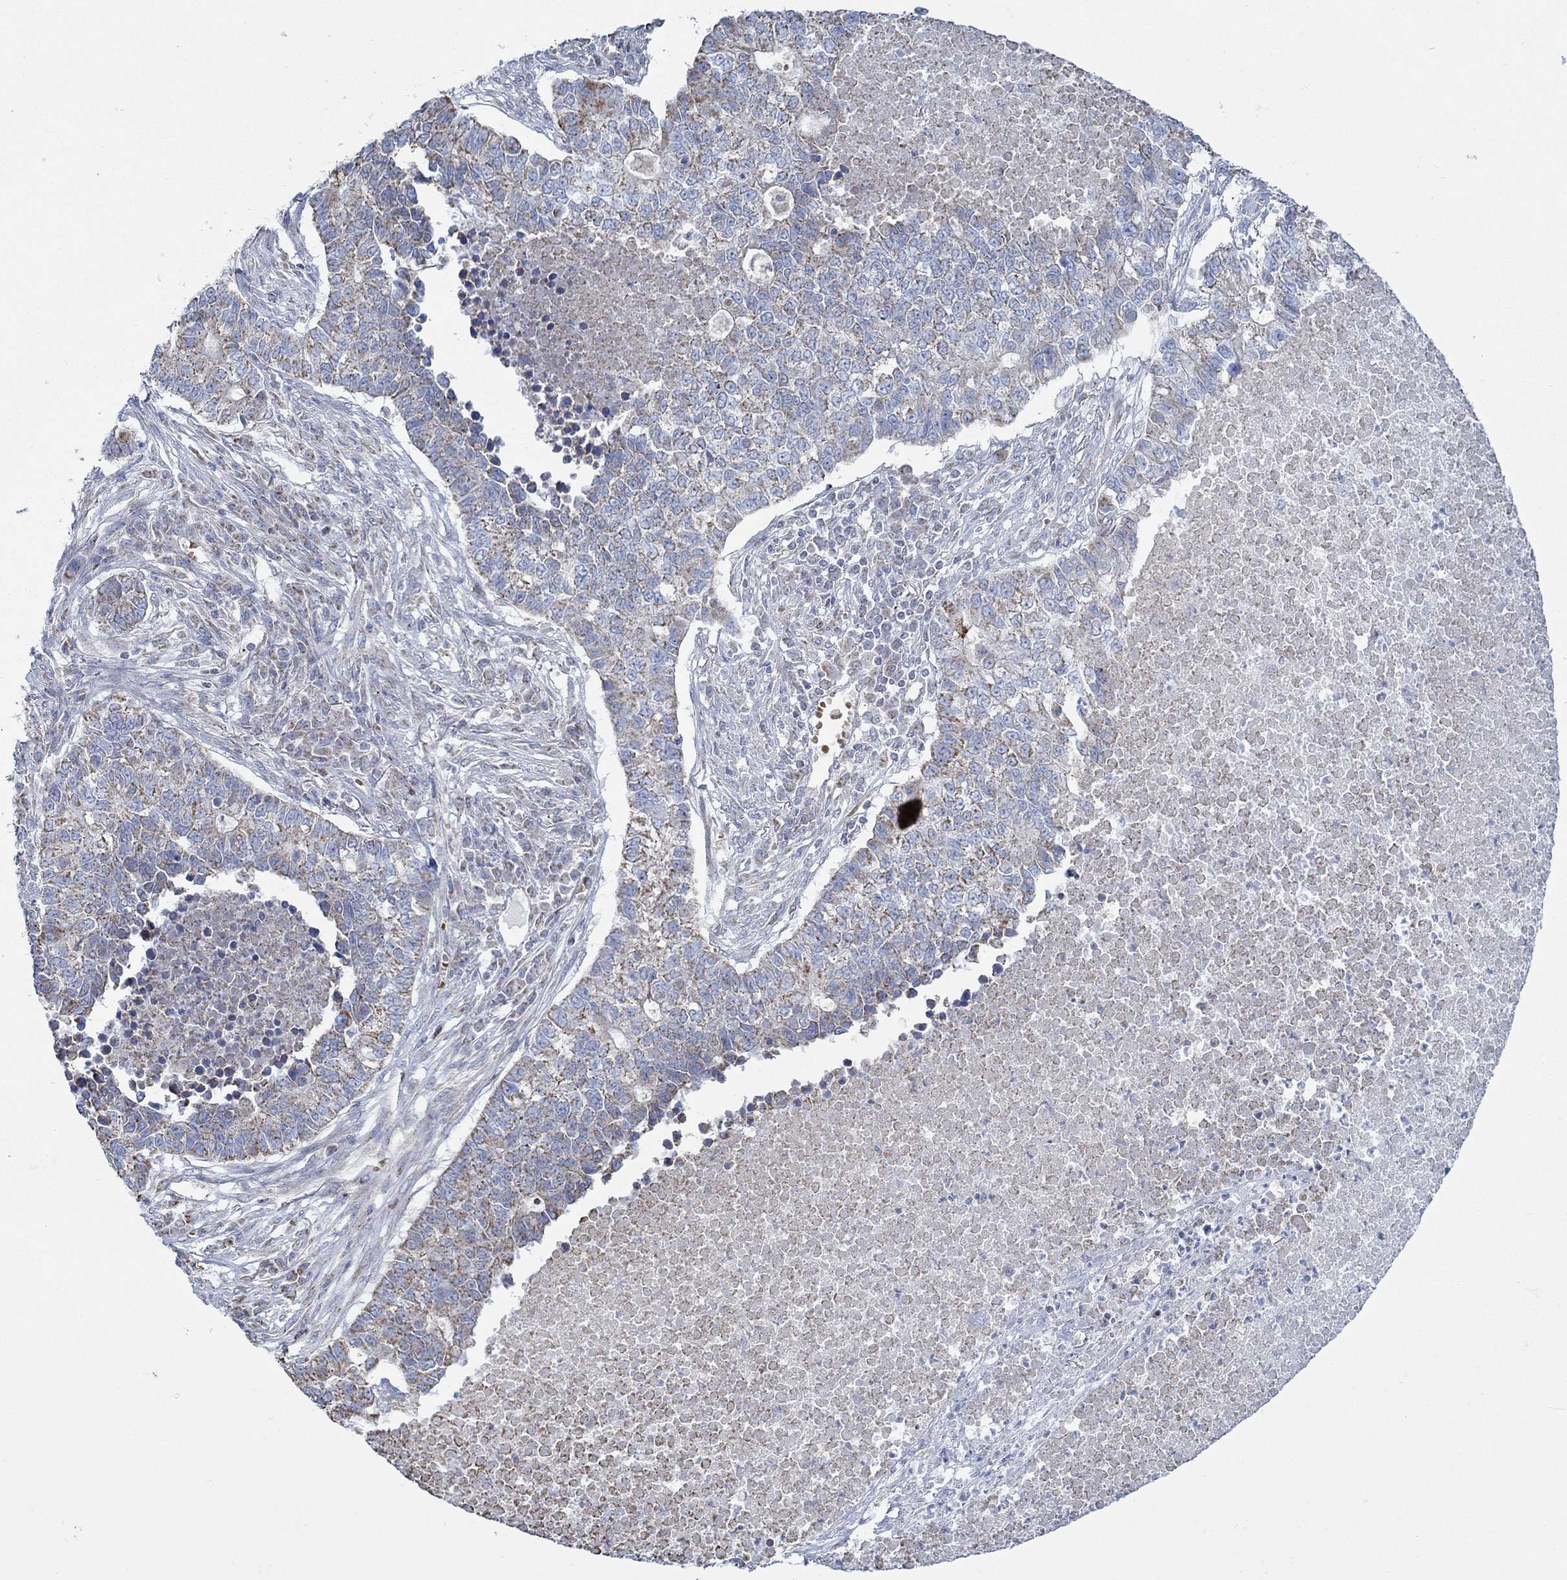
{"staining": {"intensity": "moderate", "quantity": "25%-75%", "location": "cytoplasmic/membranous"}, "tissue": "lung cancer", "cell_type": "Tumor cells", "image_type": "cancer", "snomed": [{"axis": "morphology", "description": "Adenocarcinoma, NOS"}, {"axis": "topography", "description": "Lung"}], "caption": "Approximately 25%-75% of tumor cells in human adenocarcinoma (lung) demonstrate moderate cytoplasmic/membranous protein positivity as visualized by brown immunohistochemical staining.", "gene": "GLOD5", "patient": {"sex": "male", "age": 57}}